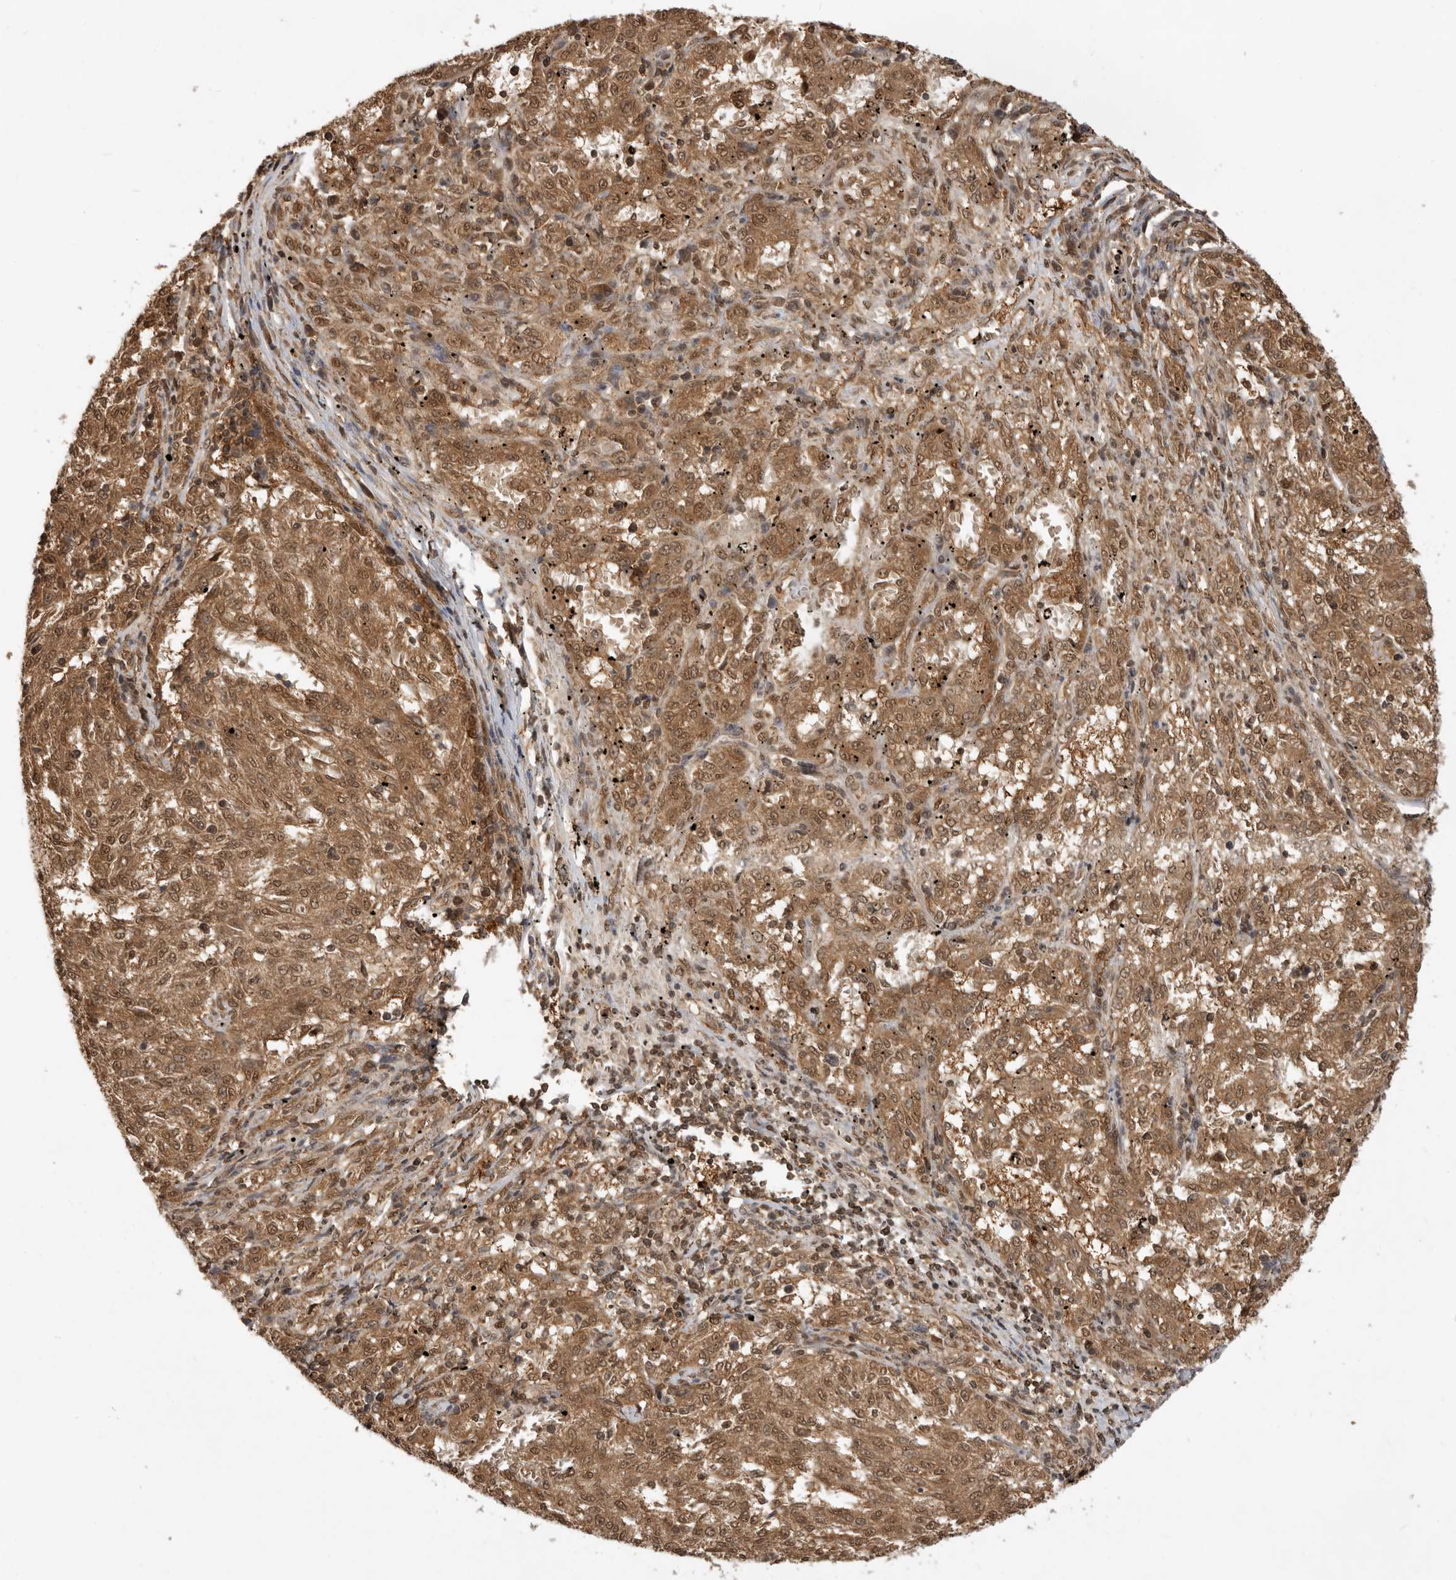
{"staining": {"intensity": "moderate", "quantity": ">75%", "location": "cytoplasmic/membranous,nuclear"}, "tissue": "melanoma", "cell_type": "Tumor cells", "image_type": "cancer", "snomed": [{"axis": "morphology", "description": "Malignant melanoma, NOS"}, {"axis": "topography", "description": "Skin"}], "caption": "Immunohistochemical staining of human malignant melanoma demonstrates medium levels of moderate cytoplasmic/membranous and nuclear protein positivity in about >75% of tumor cells.", "gene": "ADPRS", "patient": {"sex": "female", "age": 72}}